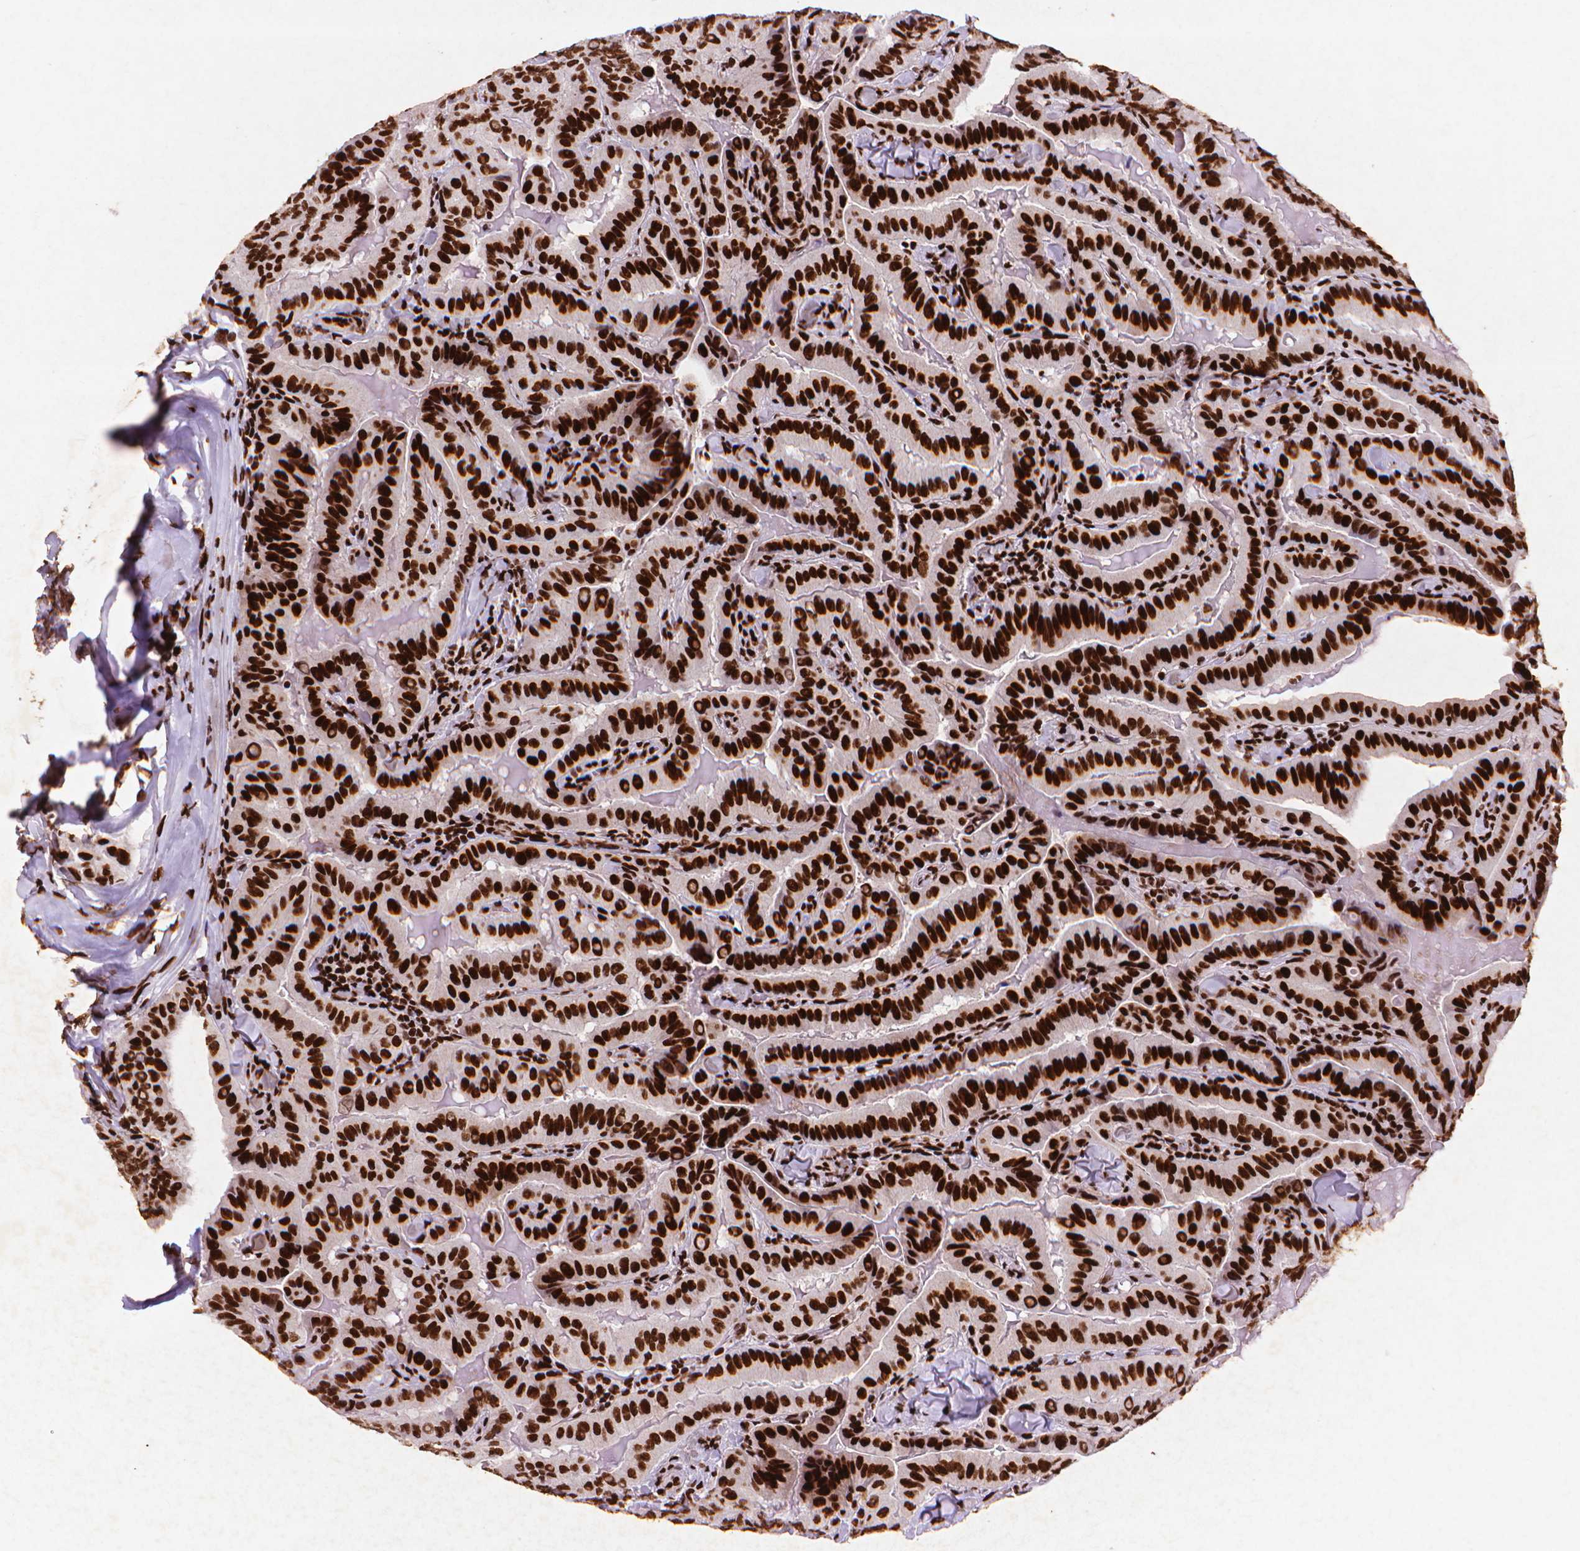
{"staining": {"intensity": "strong", "quantity": ">75%", "location": "nuclear"}, "tissue": "thyroid cancer", "cell_type": "Tumor cells", "image_type": "cancer", "snomed": [{"axis": "morphology", "description": "Papillary adenocarcinoma, NOS"}, {"axis": "topography", "description": "Thyroid gland"}], "caption": "A brown stain shows strong nuclear staining of a protein in thyroid cancer tumor cells.", "gene": "CITED2", "patient": {"sex": "female", "age": 68}}